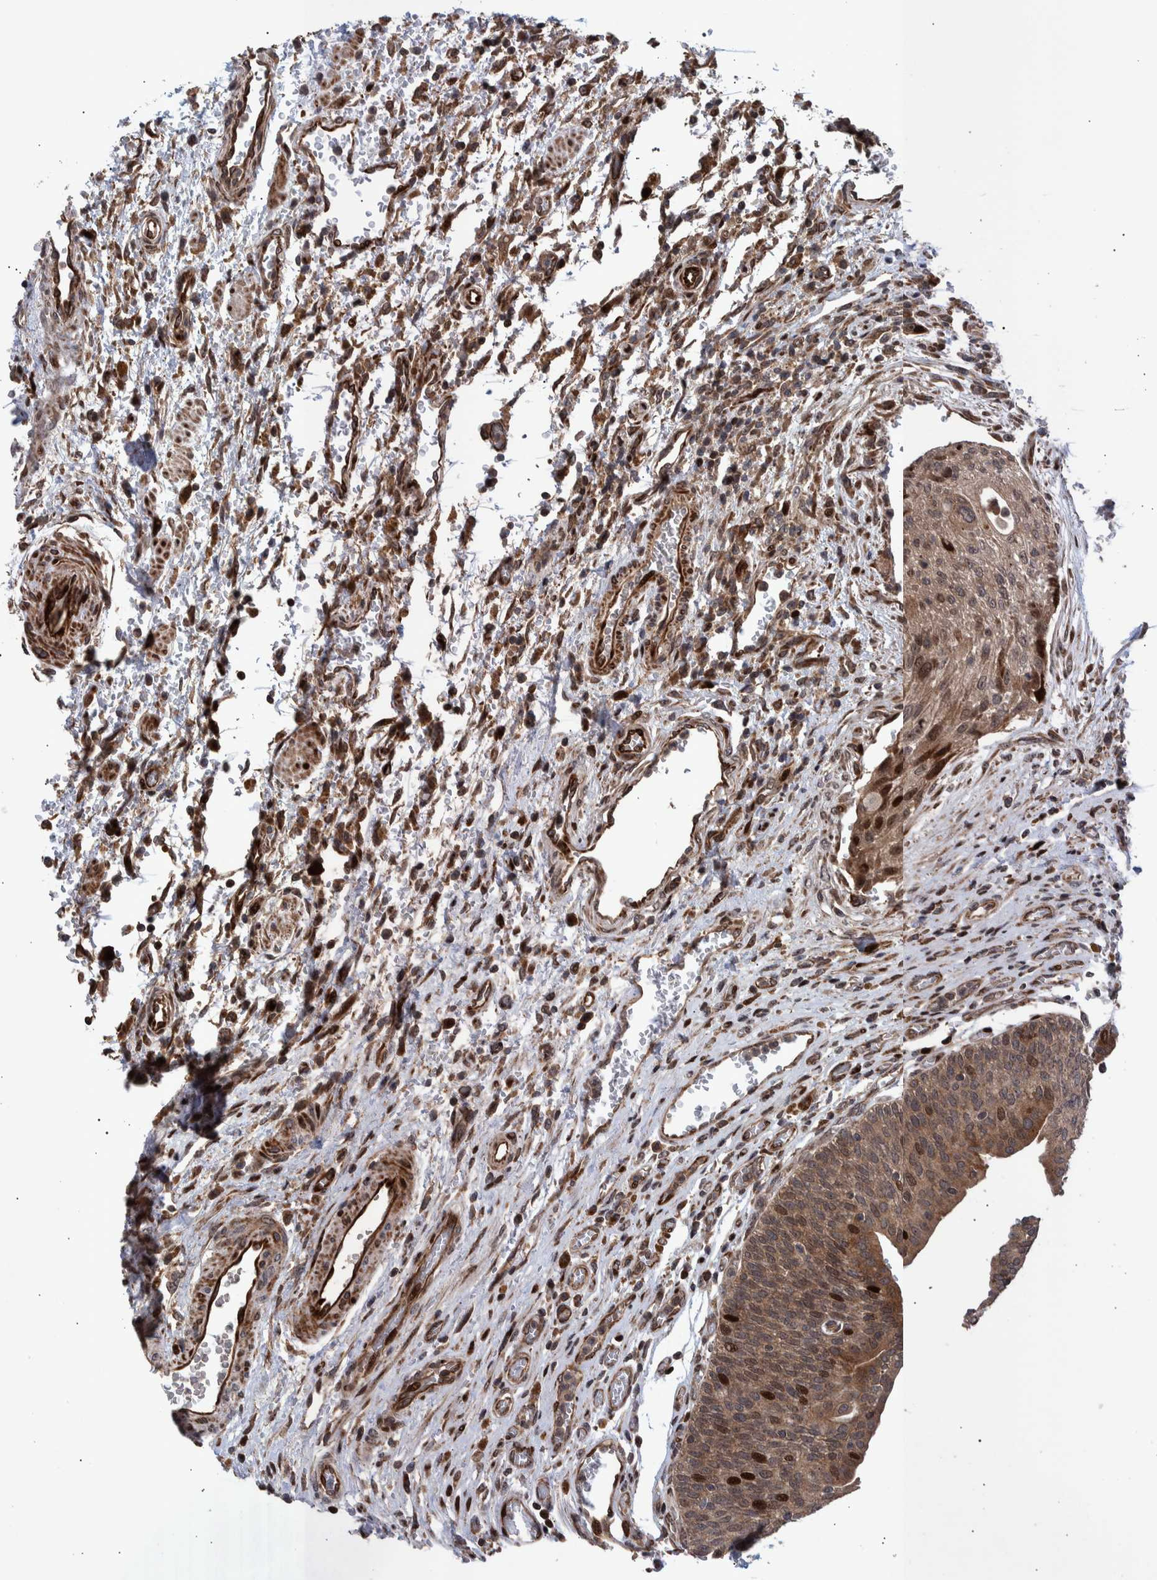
{"staining": {"intensity": "moderate", "quantity": ">75%", "location": "cytoplasmic/membranous,nuclear"}, "tissue": "urothelial cancer", "cell_type": "Tumor cells", "image_type": "cancer", "snomed": [{"axis": "morphology", "description": "Urothelial carcinoma, Low grade"}, {"axis": "morphology", "description": "Urothelial carcinoma, High grade"}, {"axis": "topography", "description": "Urinary bladder"}], "caption": "Urothelial carcinoma (low-grade) stained with DAB (3,3'-diaminobenzidine) immunohistochemistry (IHC) shows medium levels of moderate cytoplasmic/membranous and nuclear staining in about >75% of tumor cells. The staining was performed using DAB to visualize the protein expression in brown, while the nuclei were stained in blue with hematoxylin (Magnification: 20x).", "gene": "SHISA6", "patient": {"sex": "male", "age": 35}}